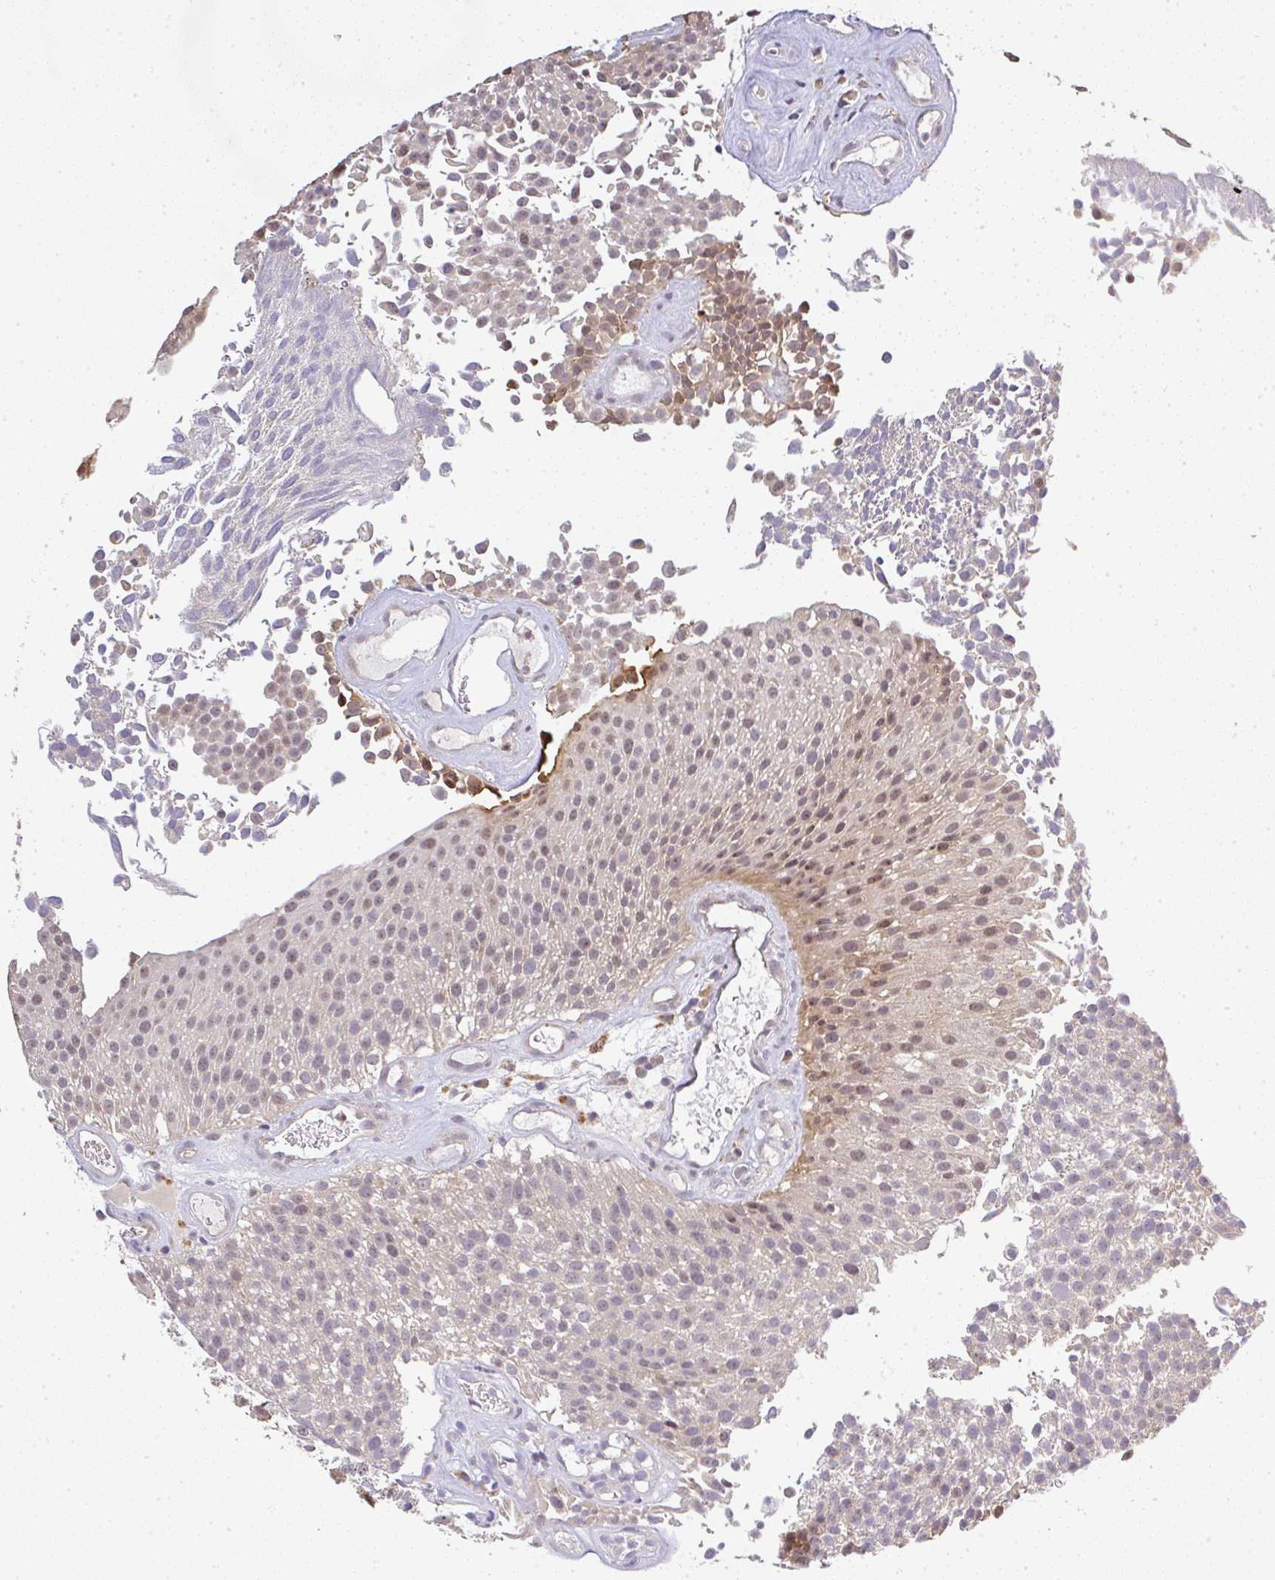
{"staining": {"intensity": "negative", "quantity": "none", "location": "none"}, "tissue": "urothelial cancer", "cell_type": "Tumor cells", "image_type": "cancer", "snomed": [{"axis": "morphology", "description": "Urothelial carcinoma, Low grade"}, {"axis": "topography", "description": "Urinary bladder"}], "caption": "Tumor cells are negative for protein expression in human urothelial cancer.", "gene": "FAM153A", "patient": {"sex": "female", "age": 79}}